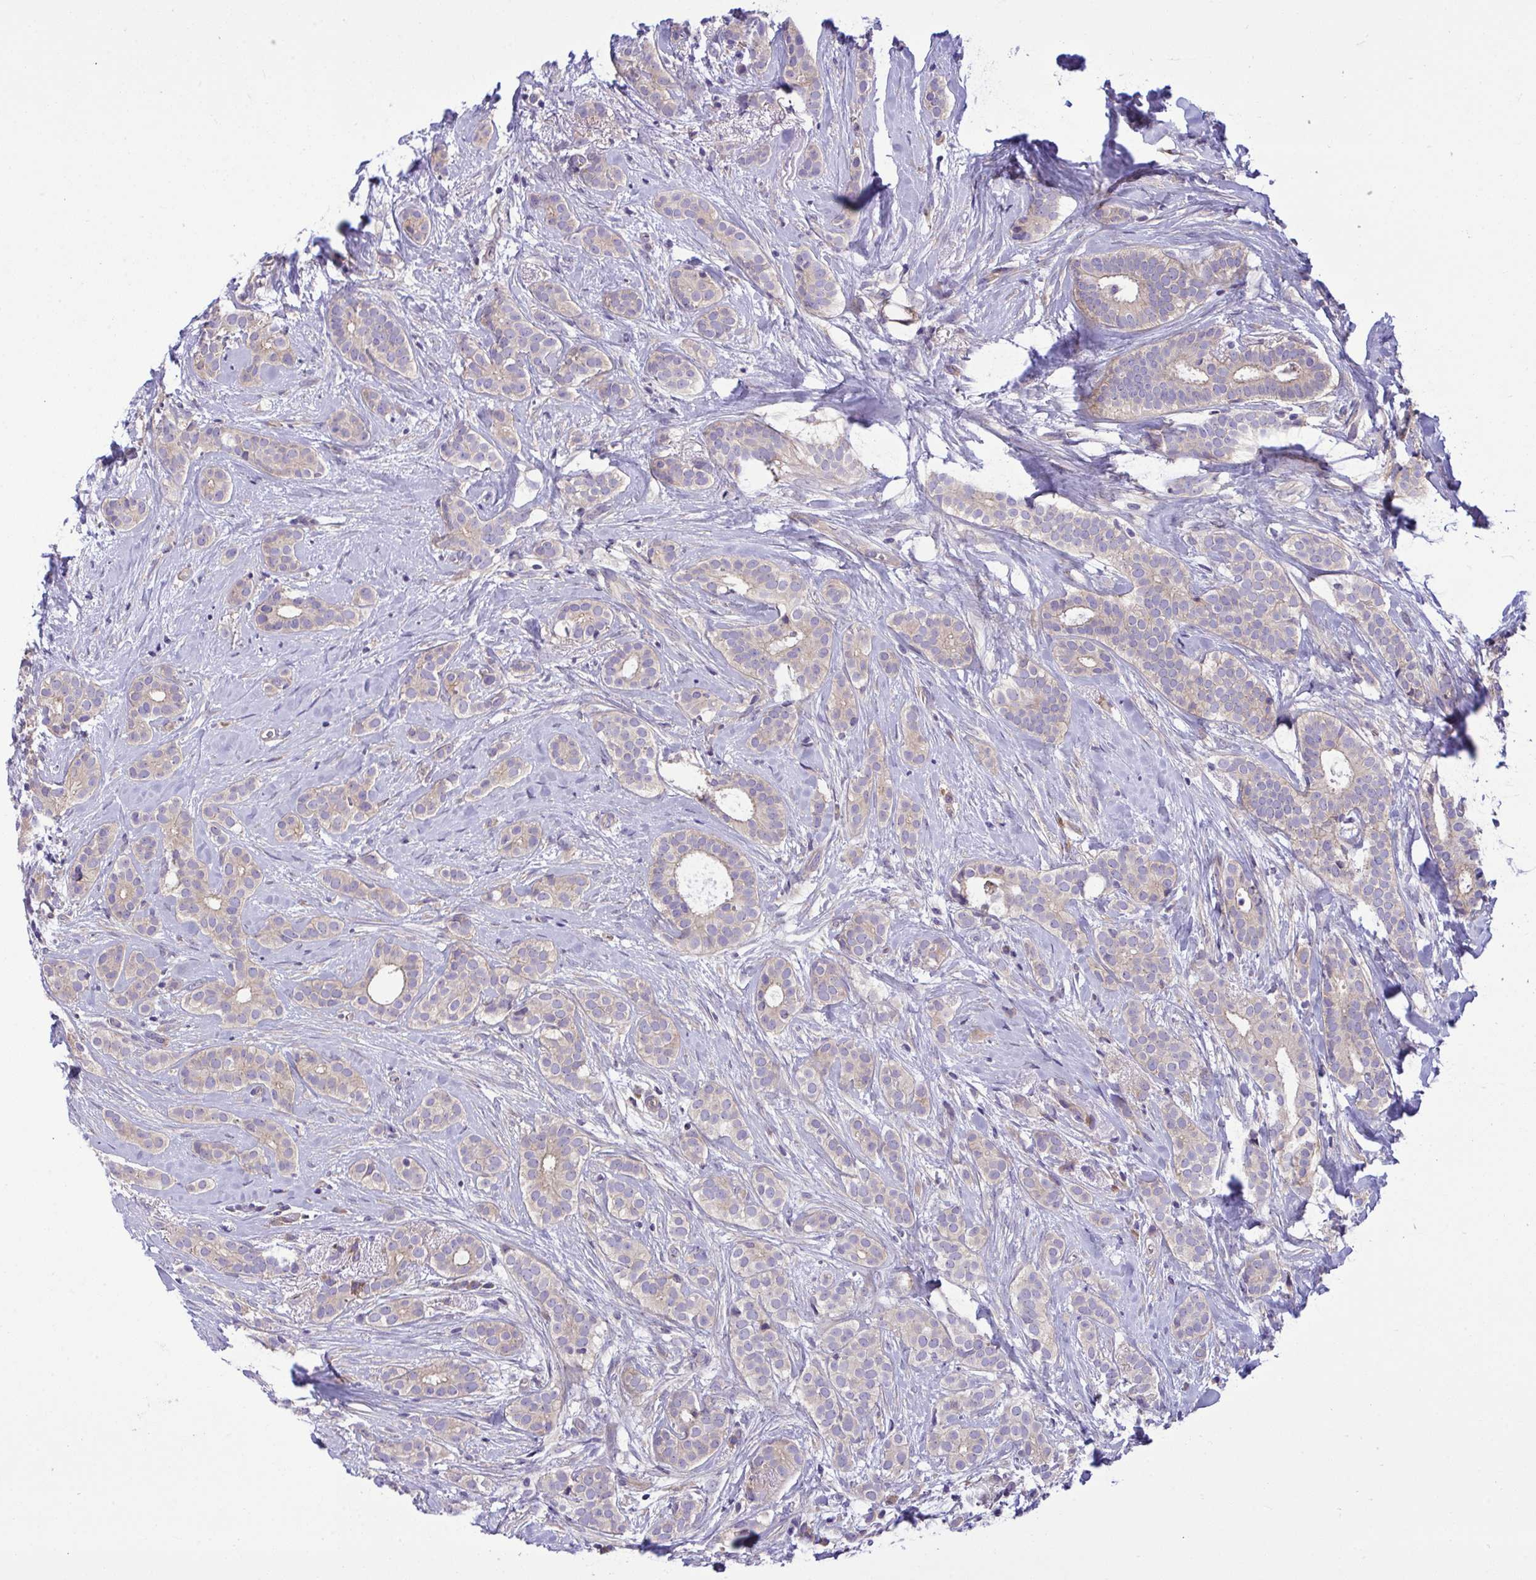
{"staining": {"intensity": "weak", "quantity": "<25%", "location": "cytoplasmic/membranous"}, "tissue": "breast cancer", "cell_type": "Tumor cells", "image_type": "cancer", "snomed": [{"axis": "morphology", "description": "Duct carcinoma"}, {"axis": "topography", "description": "Breast"}], "caption": "Immunohistochemistry (IHC) photomicrograph of neoplastic tissue: human breast cancer (intraductal carcinoma) stained with DAB exhibits no significant protein positivity in tumor cells. The staining was performed using DAB (3,3'-diaminobenzidine) to visualize the protein expression in brown, while the nuclei were stained in blue with hematoxylin (Magnification: 20x).", "gene": "GRB14", "patient": {"sex": "female", "age": 65}}